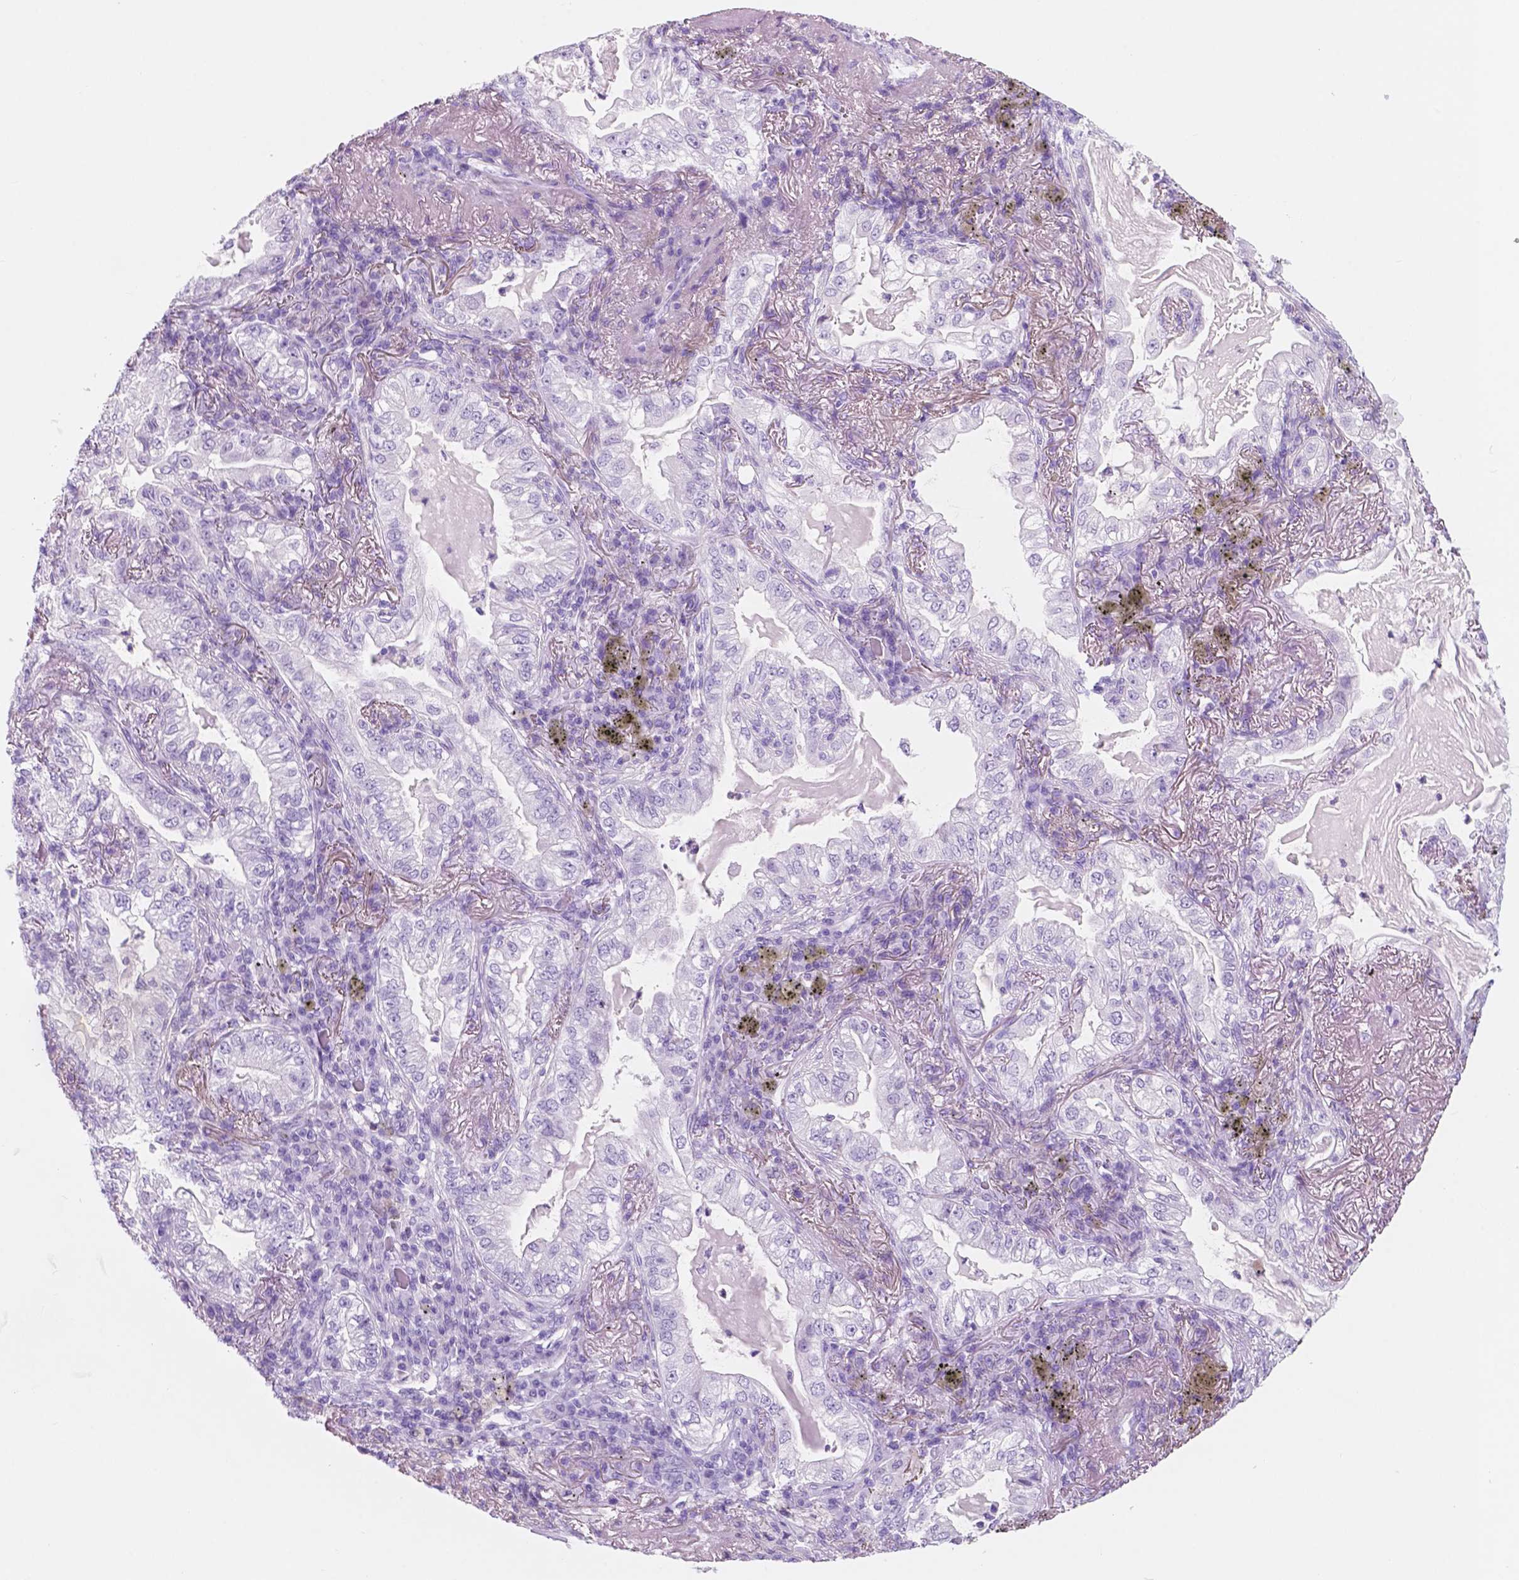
{"staining": {"intensity": "negative", "quantity": "none", "location": "none"}, "tissue": "lung cancer", "cell_type": "Tumor cells", "image_type": "cancer", "snomed": [{"axis": "morphology", "description": "Adenocarcinoma, NOS"}, {"axis": "topography", "description": "Lung"}], "caption": "Tumor cells show no significant positivity in lung cancer.", "gene": "CUZD1", "patient": {"sex": "female", "age": 73}}